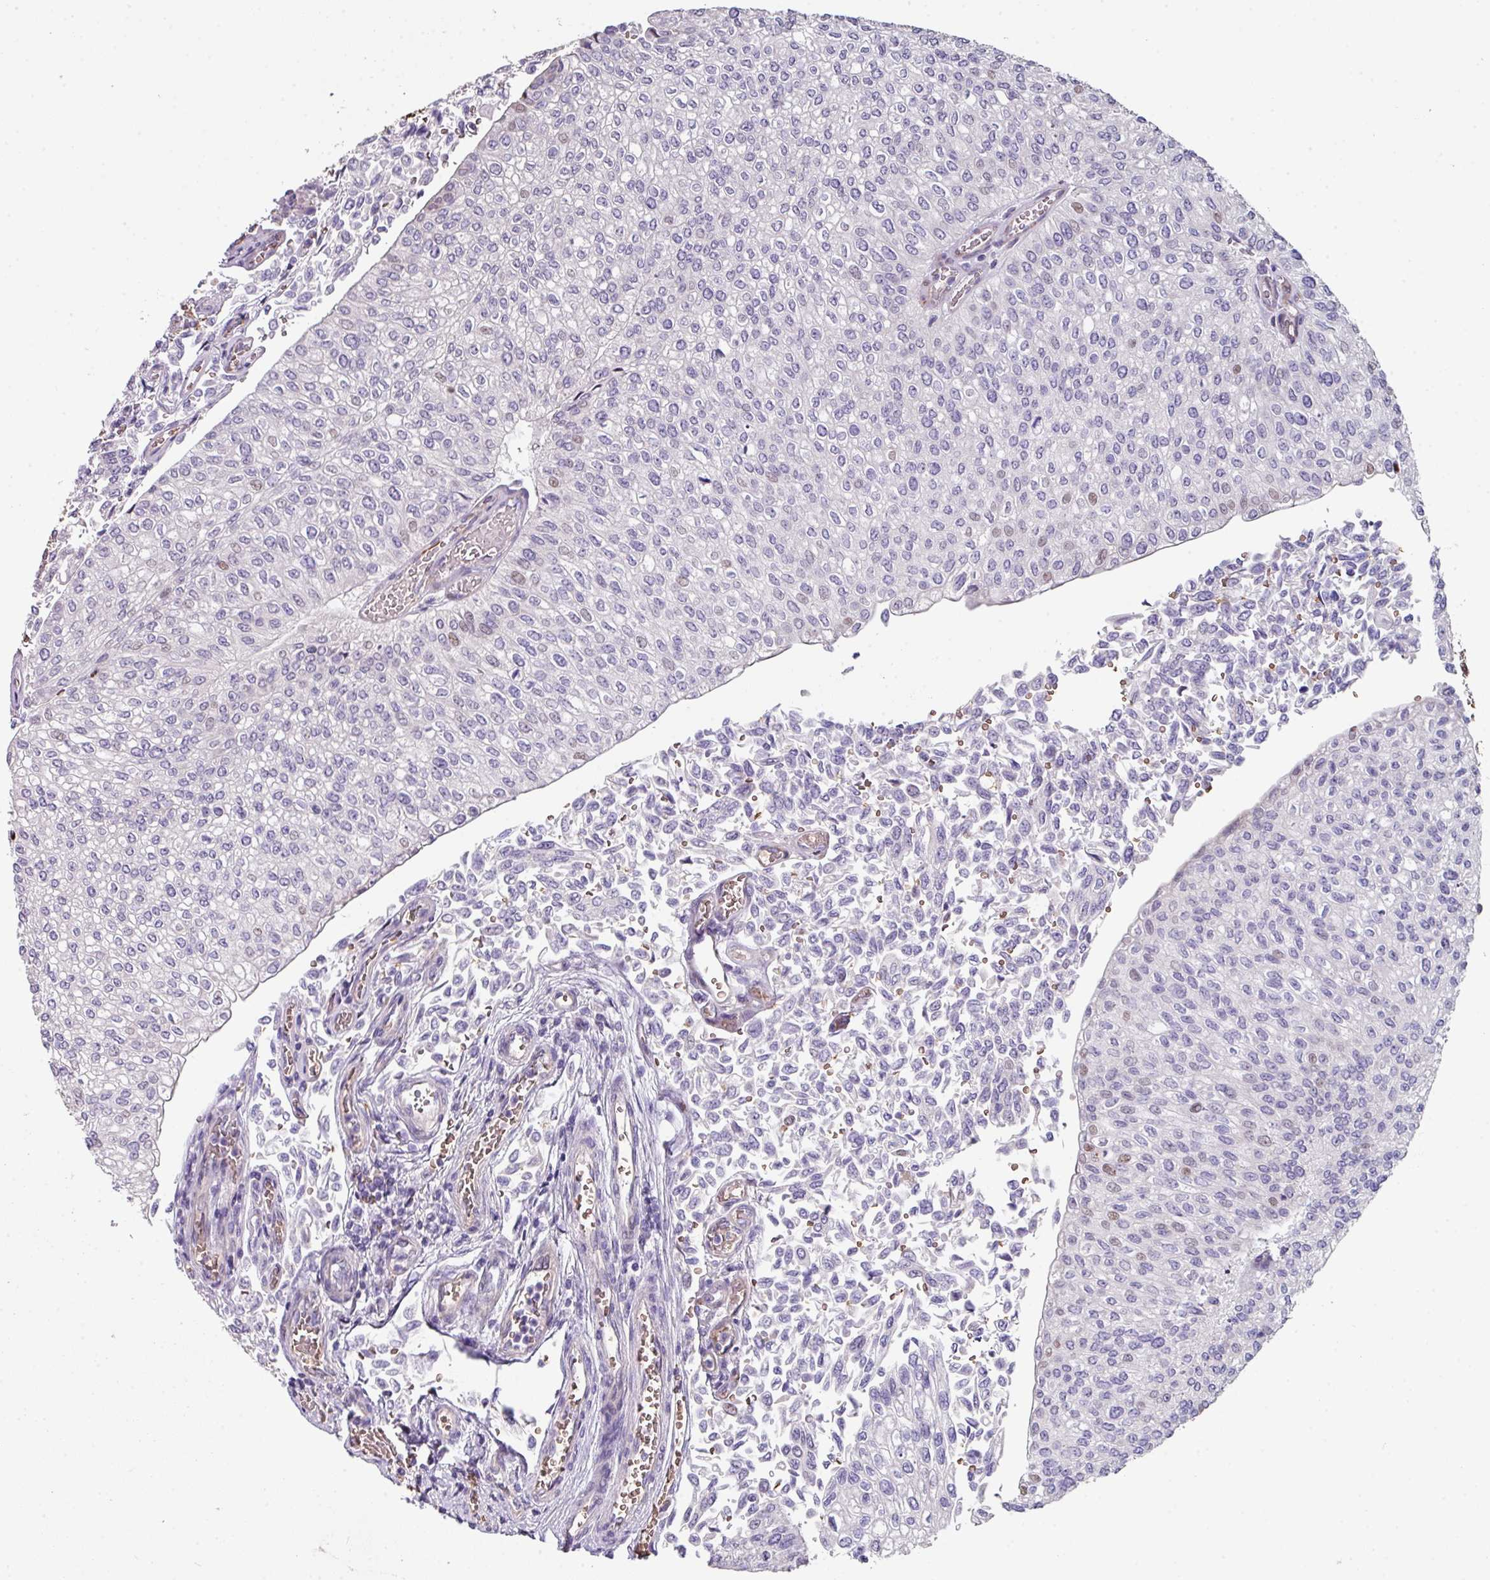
{"staining": {"intensity": "negative", "quantity": "none", "location": "none"}, "tissue": "urothelial cancer", "cell_type": "Tumor cells", "image_type": "cancer", "snomed": [{"axis": "morphology", "description": "Urothelial carcinoma, NOS"}, {"axis": "topography", "description": "Urinary bladder"}], "caption": "Photomicrograph shows no protein expression in tumor cells of transitional cell carcinoma tissue.", "gene": "ANO9", "patient": {"sex": "male", "age": 59}}